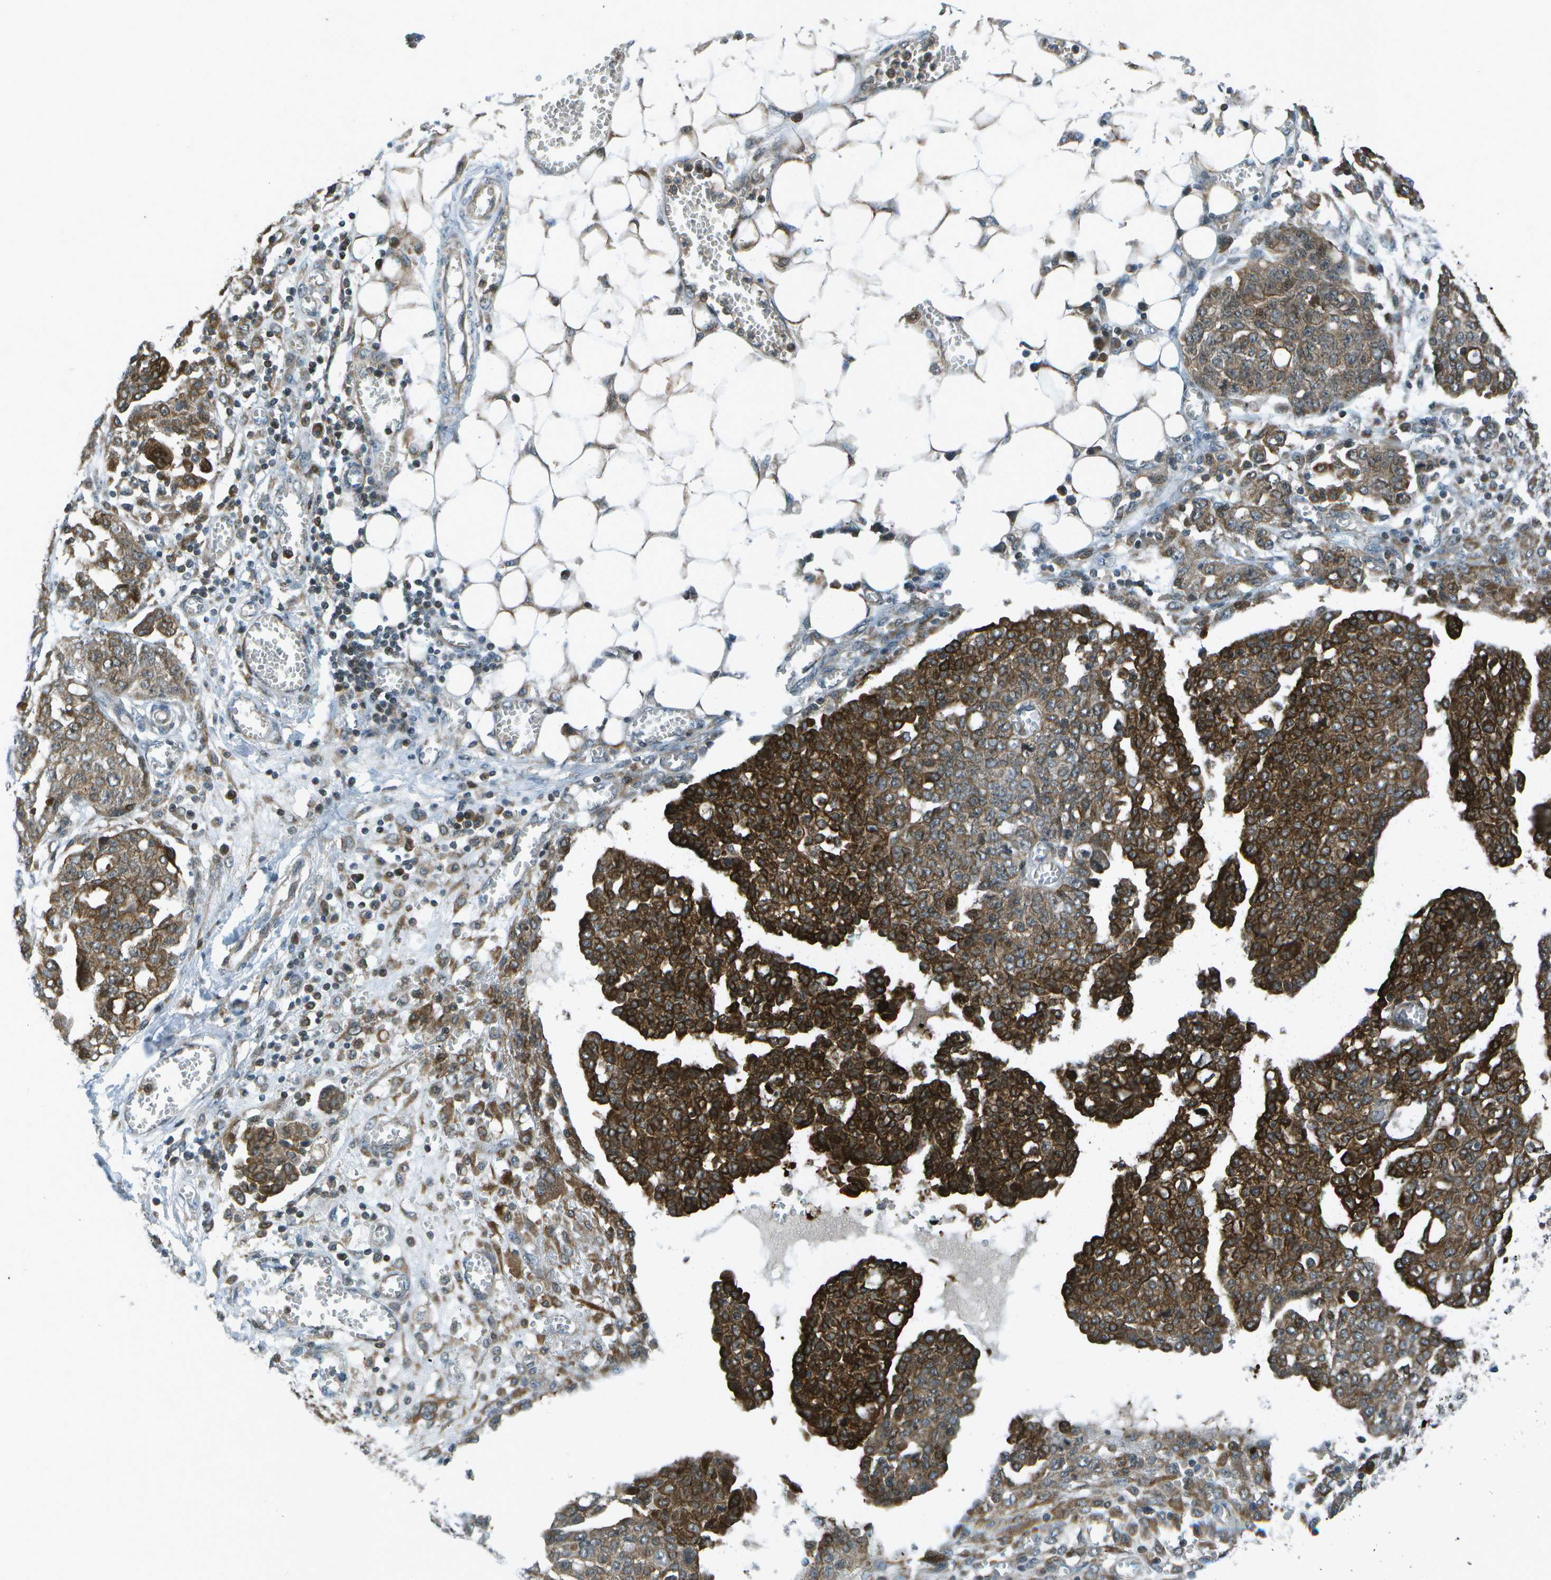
{"staining": {"intensity": "strong", "quantity": "25%-75%", "location": "cytoplasmic/membranous"}, "tissue": "ovarian cancer", "cell_type": "Tumor cells", "image_type": "cancer", "snomed": [{"axis": "morphology", "description": "Cystadenocarcinoma, serous, NOS"}, {"axis": "topography", "description": "Soft tissue"}, {"axis": "topography", "description": "Ovary"}], "caption": "Strong cytoplasmic/membranous protein positivity is appreciated in about 25%-75% of tumor cells in serous cystadenocarcinoma (ovarian). The staining is performed using DAB brown chromogen to label protein expression. The nuclei are counter-stained blue using hematoxylin.", "gene": "TMEM19", "patient": {"sex": "female", "age": 57}}